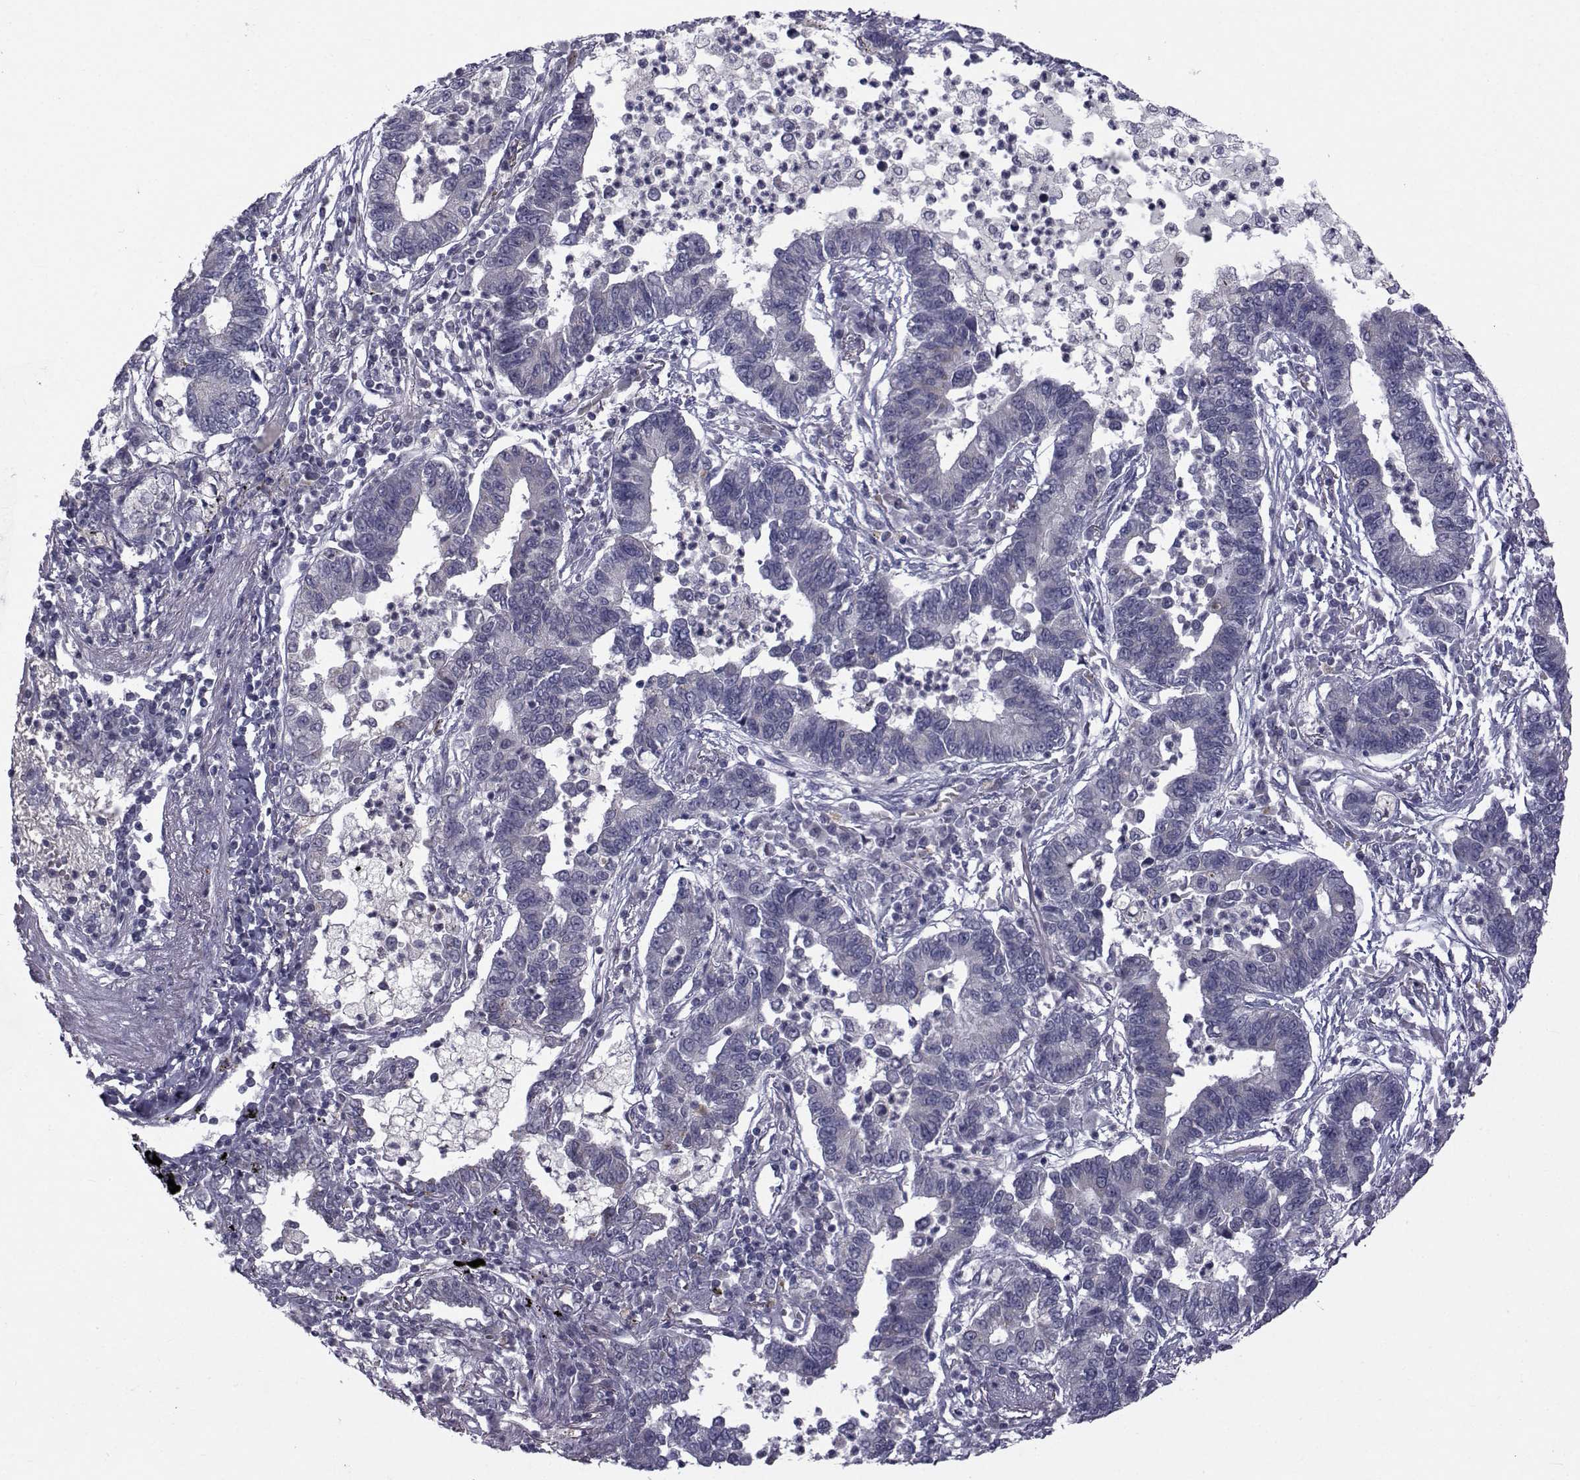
{"staining": {"intensity": "negative", "quantity": "none", "location": "none"}, "tissue": "lung cancer", "cell_type": "Tumor cells", "image_type": "cancer", "snomed": [{"axis": "morphology", "description": "Adenocarcinoma, NOS"}, {"axis": "topography", "description": "Lung"}], "caption": "Image shows no significant protein expression in tumor cells of adenocarcinoma (lung).", "gene": "ANGPT1", "patient": {"sex": "female", "age": 57}}